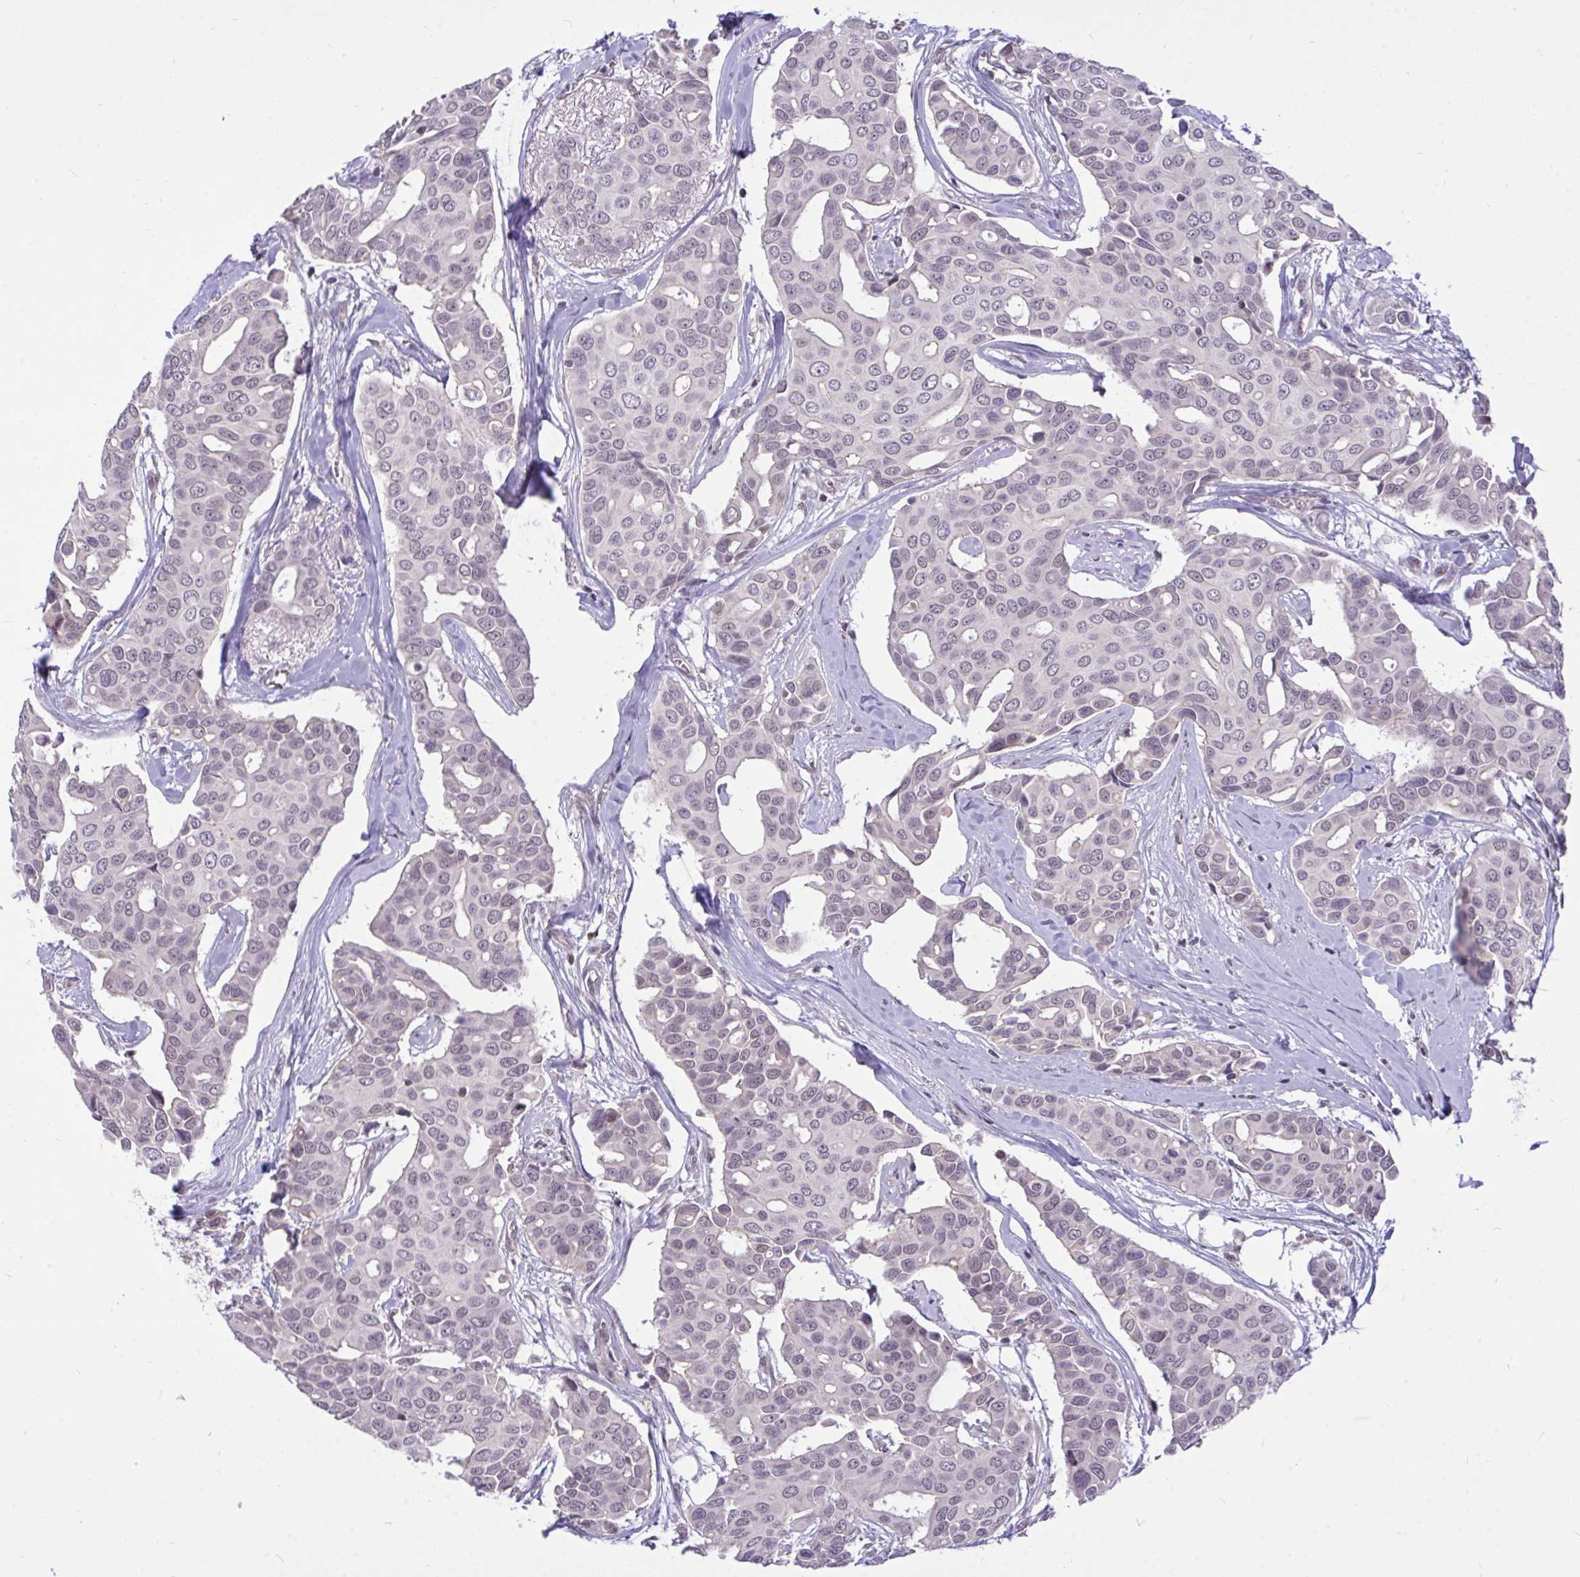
{"staining": {"intensity": "negative", "quantity": "none", "location": "none"}, "tissue": "breast cancer", "cell_type": "Tumor cells", "image_type": "cancer", "snomed": [{"axis": "morphology", "description": "Duct carcinoma"}, {"axis": "topography", "description": "Breast"}], "caption": "Immunohistochemical staining of human infiltrating ductal carcinoma (breast) demonstrates no significant positivity in tumor cells.", "gene": "PPP1CA", "patient": {"sex": "female", "age": 54}}